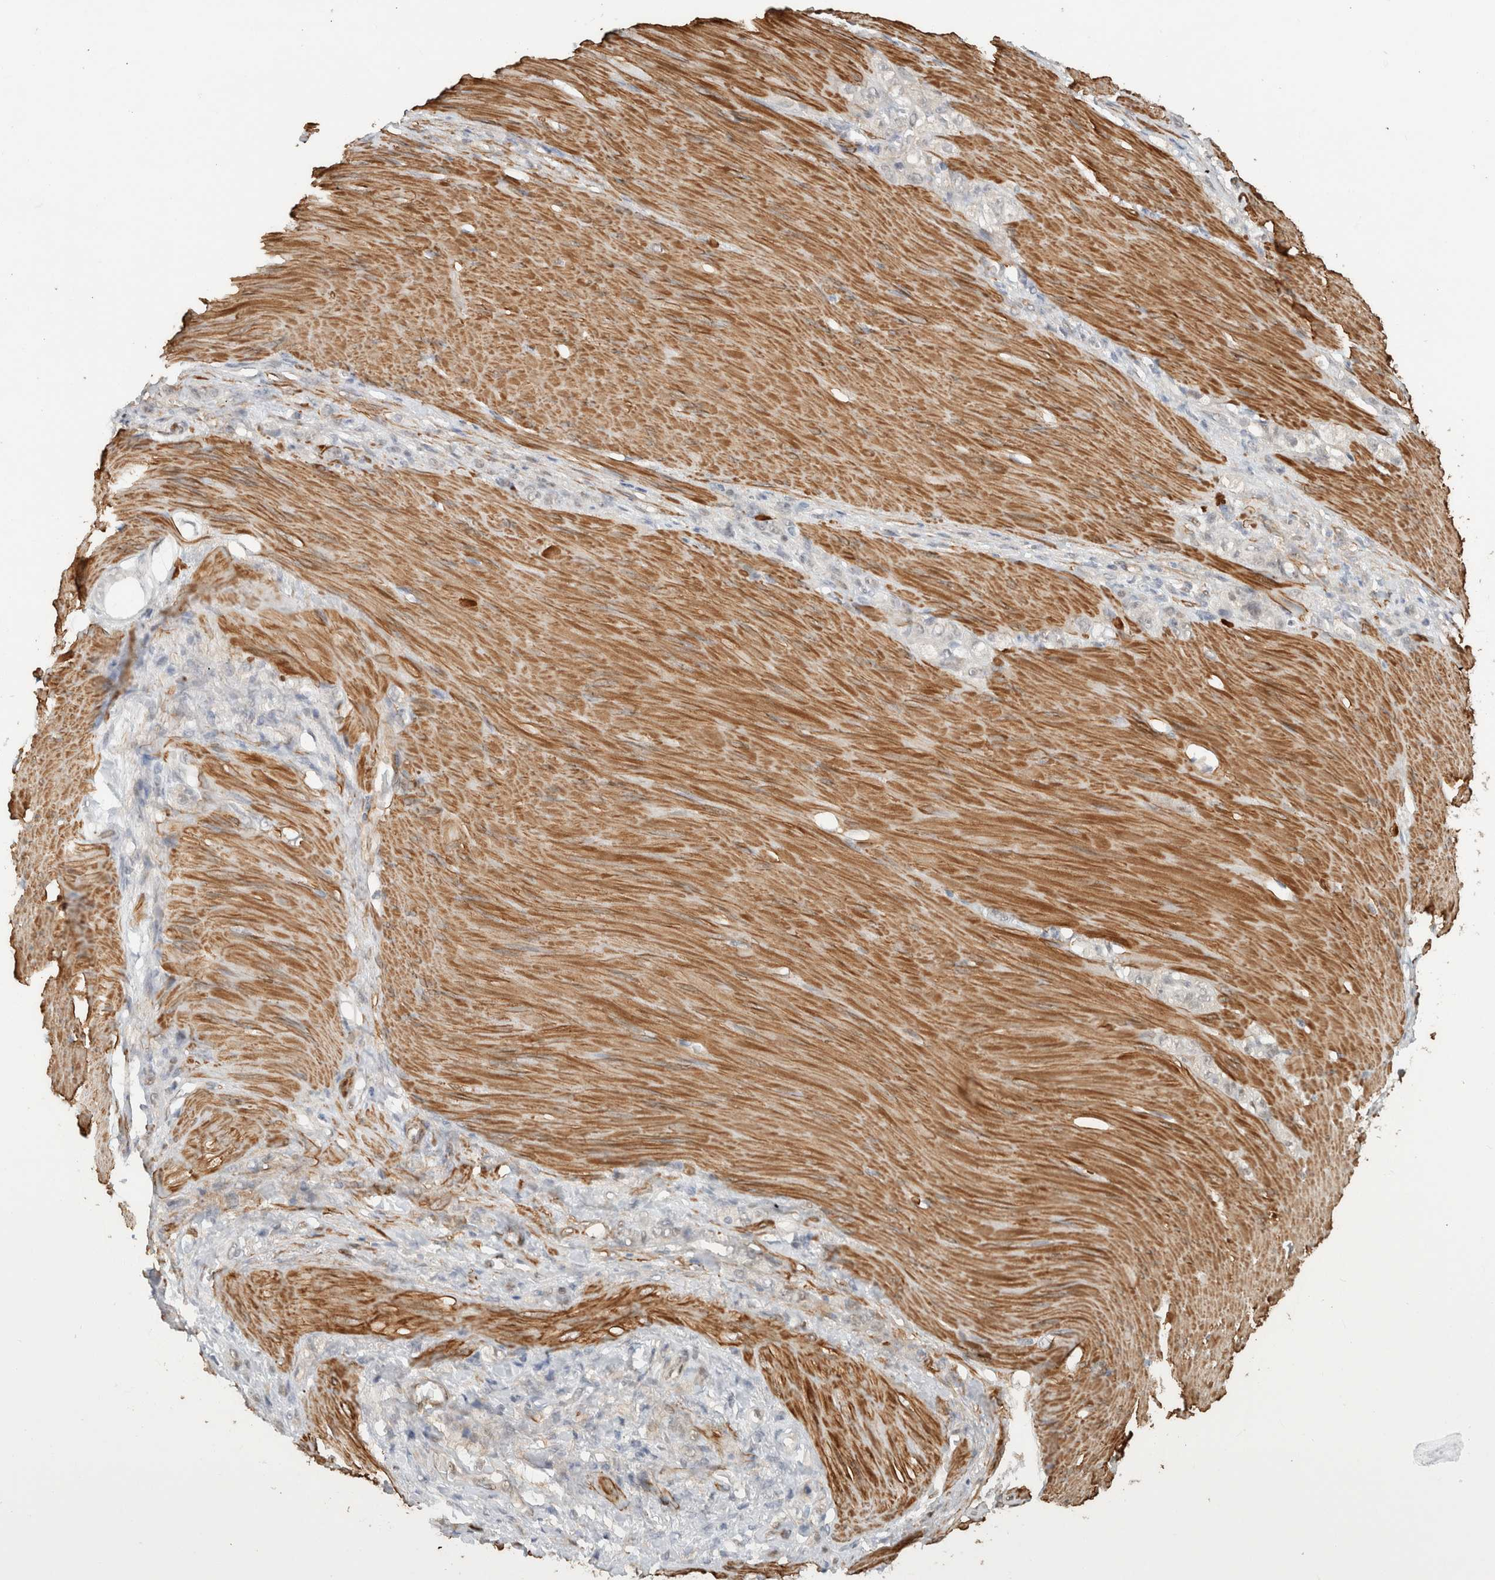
{"staining": {"intensity": "negative", "quantity": "none", "location": "none"}, "tissue": "stomach cancer", "cell_type": "Tumor cells", "image_type": "cancer", "snomed": [{"axis": "morphology", "description": "Normal tissue, NOS"}, {"axis": "morphology", "description": "Adenocarcinoma, NOS"}, {"axis": "topography", "description": "Stomach"}], "caption": "Tumor cells show no significant positivity in stomach cancer.", "gene": "ID3", "patient": {"sex": "male", "age": 82}}